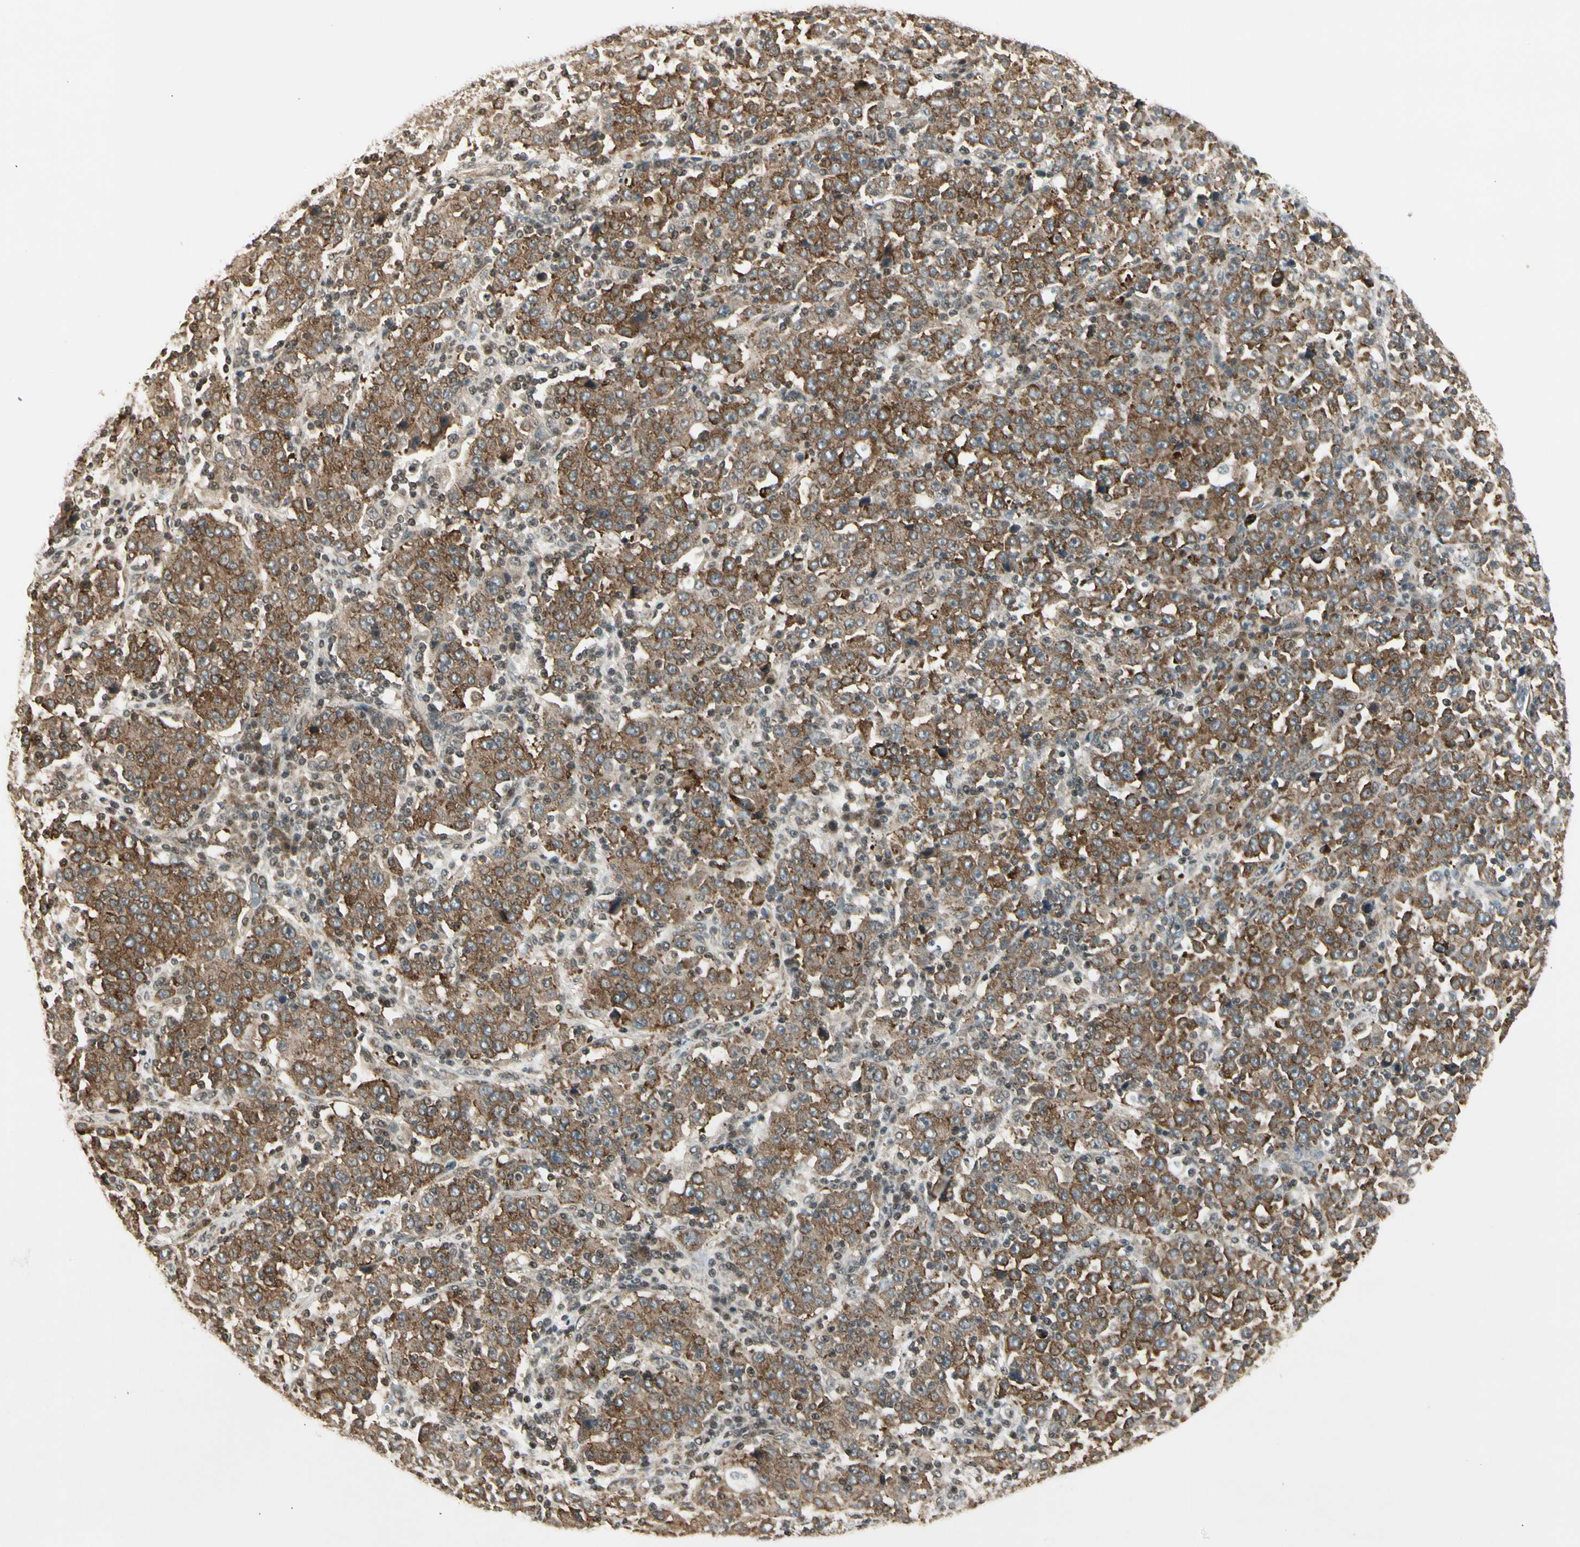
{"staining": {"intensity": "moderate", "quantity": ">75%", "location": "cytoplasmic/membranous"}, "tissue": "stomach cancer", "cell_type": "Tumor cells", "image_type": "cancer", "snomed": [{"axis": "morphology", "description": "Normal tissue, NOS"}, {"axis": "morphology", "description": "Adenocarcinoma, NOS"}, {"axis": "topography", "description": "Stomach, upper"}, {"axis": "topography", "description": "Stomach"}], "caption": "Immunohistochemistry histopathology image of neoplastic tissue: human stomach cancer (adenocarcinoma) stained using immunohistochemistry displays medium levels of moderate protein expression localized specifically in the cytoplasmic/membranous of tumor cells, appearing as a cytoplasmic/membranous brown color.", "gene": "SMN2", "patient": {"sex": "male", "age": 59}}